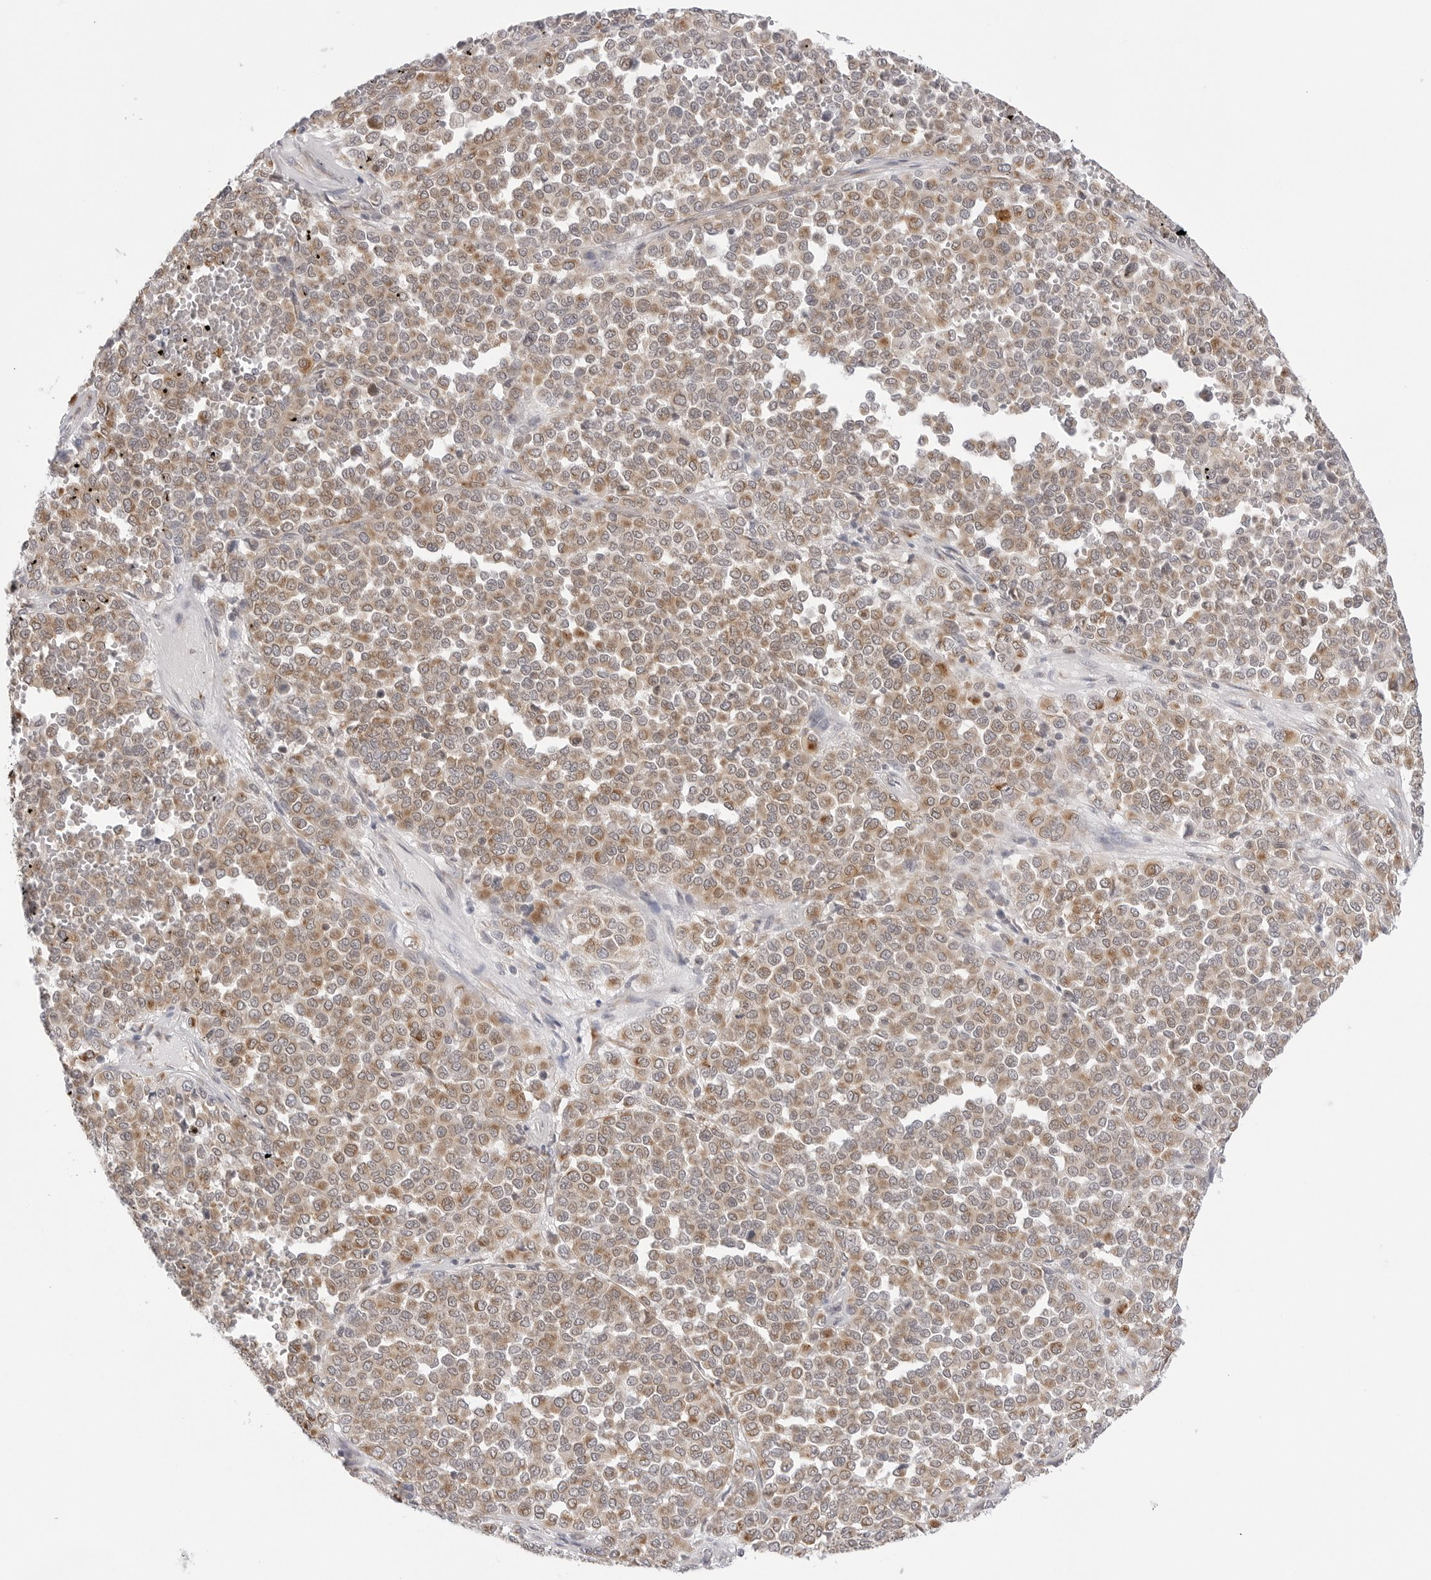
{"staining": {"intensity": "moderate", "quantity": ">75%", "location": "cytoplasmic/membranous"}, "tissue": "melanoma", "cell_type": "Tumor cells", "image_type": "cancer", "snomed": [{"axis": "morphology", "description": "Malignant melanoma, Metastatic site"}, {"axis": "topography", "description": "Pancreas"}], "caption": "This histopathology image reveals IHC staining of human malignant melanoma (metastatic site), with medium moderate cytoplasmic/membranous expression in about >75% of tumor cells.", "gene": "RPN1", "patient": {"sex": "female", "age": 30}}